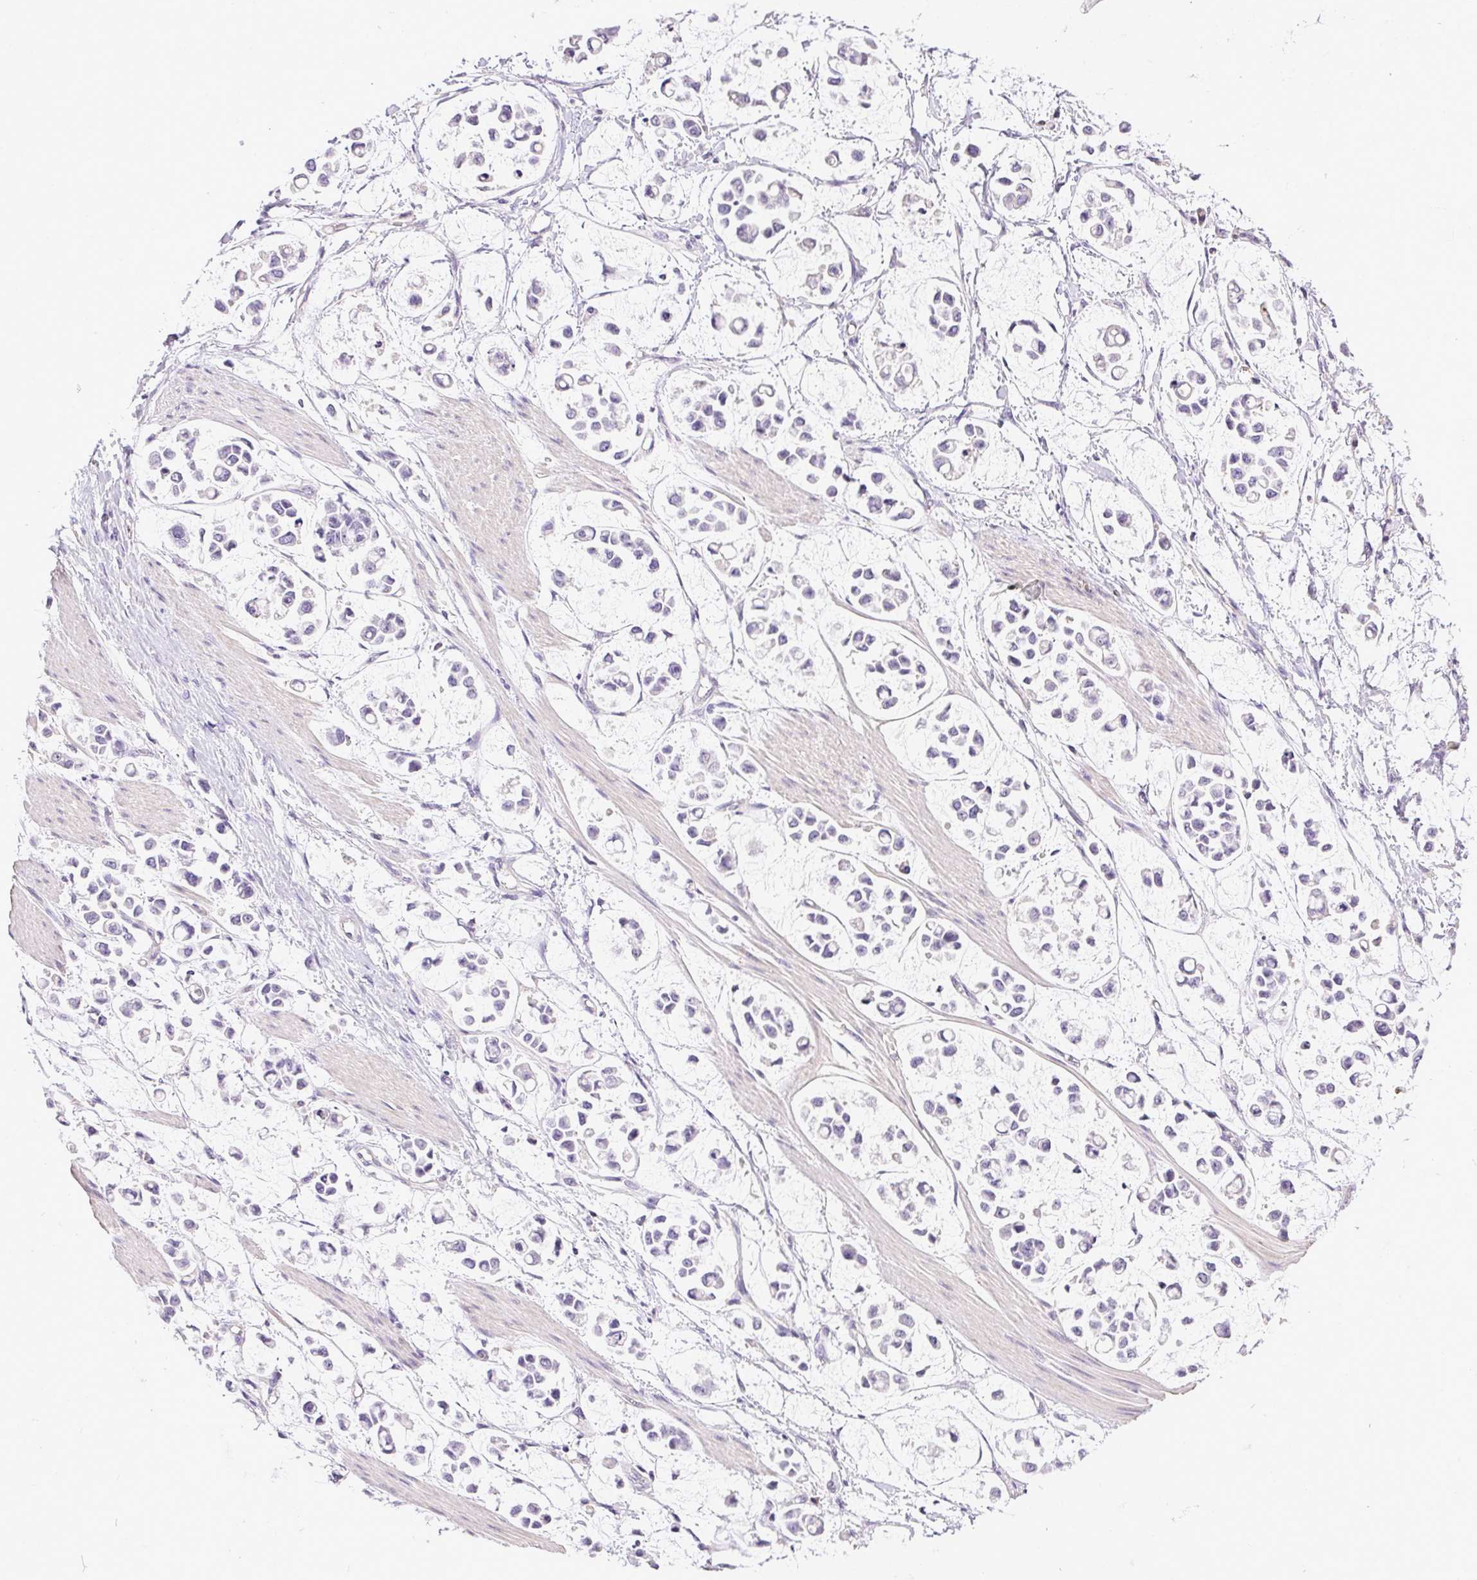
{"staining": {"intensity": "negative", "quantity": "none", "location": "none"}, "tissue": "stomach cancer", "cell_type": "Tumor cells", "image_type": "cancer", "snomed": [{"axis": "morphology", "description": "Adenocarcinoma, NOS"}, {"axis": "topography", "description": "Stomach"}], "caption": "A micrograph of human adenocarcinoma (stomach) is negative for staining in tumor cells. The staining is performed using DAB (3,3'-diaminobenzidine) brown chromogen with nuclei counter-stained in using hematoxylin.", "gene": "SYCE2", "patient": {"sex": "male", "age": 82}}